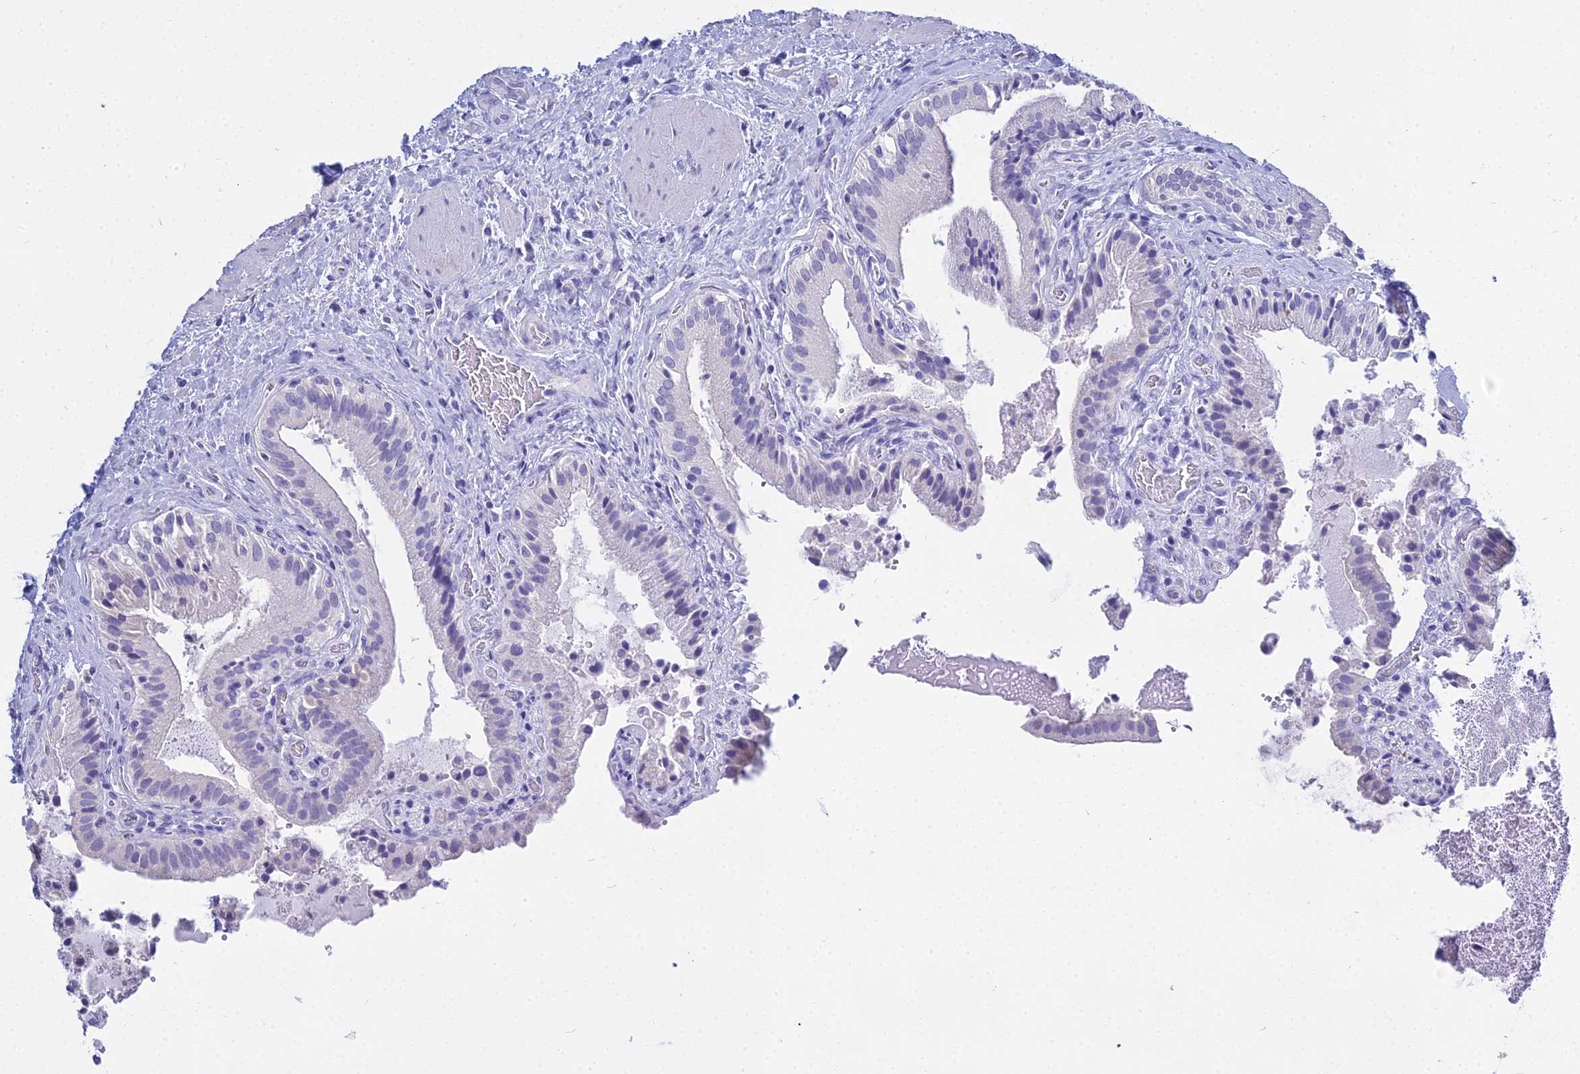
{"staining": {"intensity": "negative", "quantity": "none", "location": "none"}, "tissue": "gallbladder", "cell_type": "Glandular cells", "image_type": "normal", "snomed": [{"axis": "morphology", "description": "Normal tissue, NOS"}, {"axis": "topography", "description": "Gallbladder"}], "caption": "Immunohistochemistry micrograph of unremarkable gallbladder stained for a protein (brown), which shows no staining in glandular cells.", "gene": "S100A7", "patient": {"sex": "male", "age": 24}}